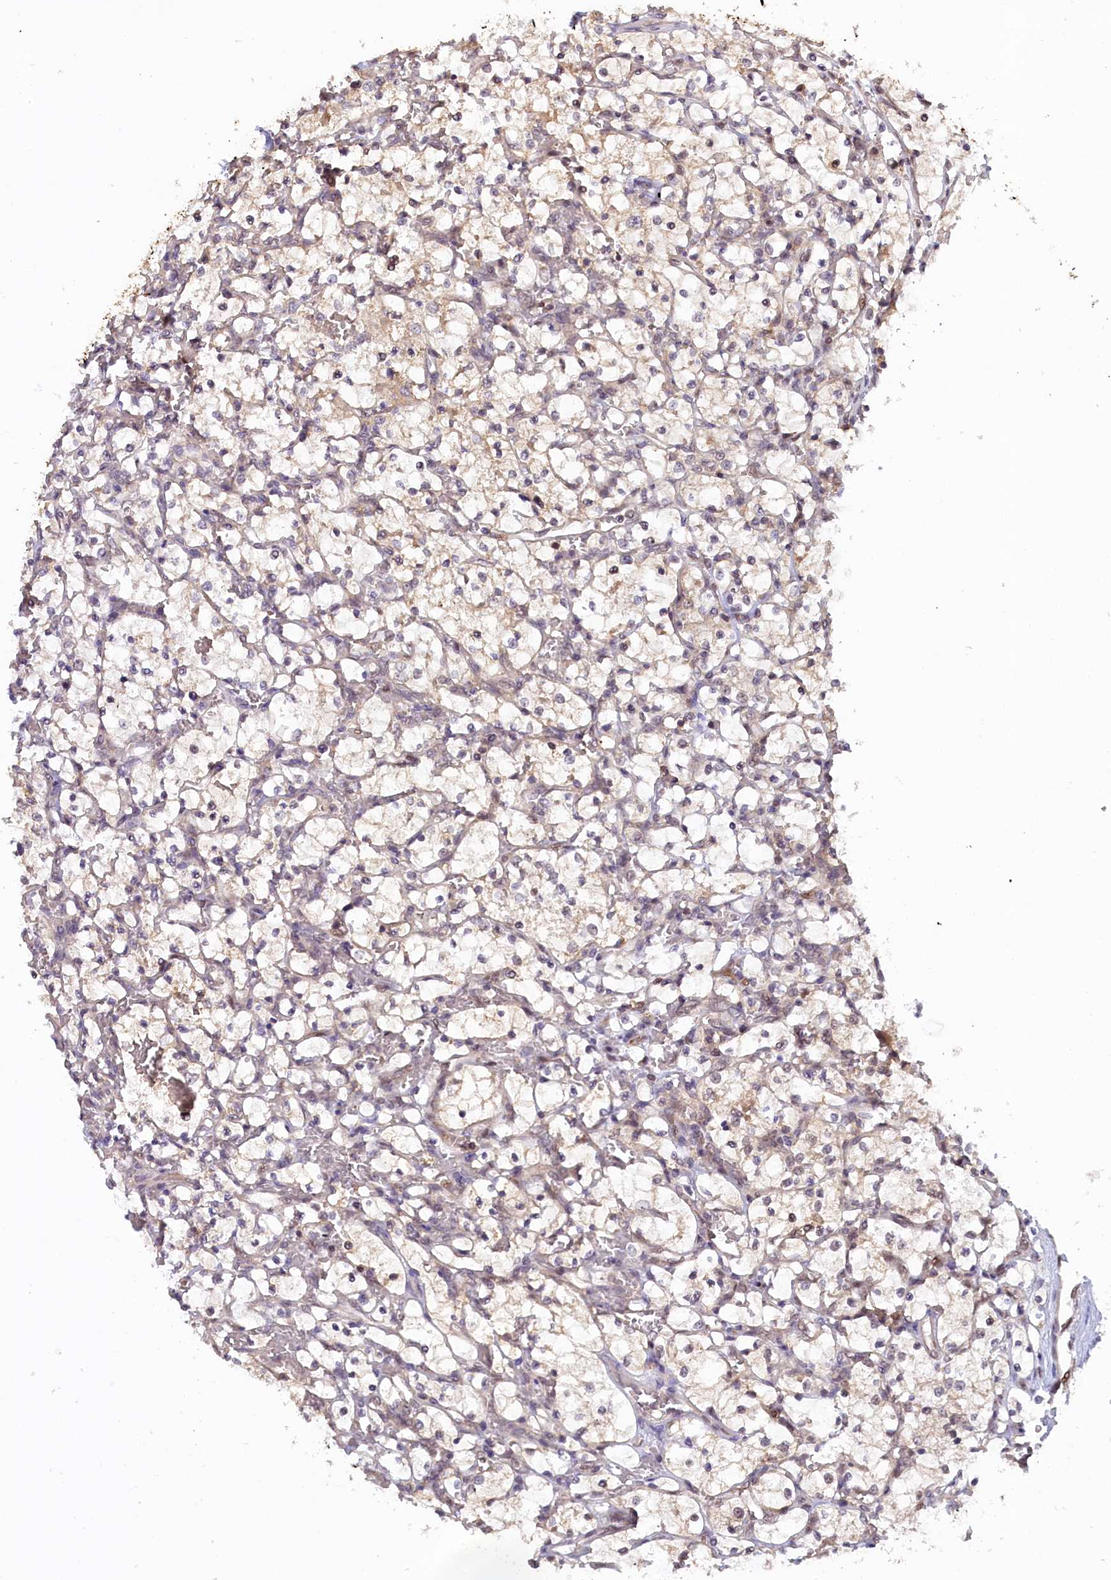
{"staining": {"intensity": "weak", "quantity": "<25%", "location": "cytoplasmic/membranous"}, "tissue": "renal cancer", "cell_type": "Tumor cells", "image_type": "cancer", "snomed": [{"axis": "morphology", "description": "Adenocarcinoma, NOS"}, {"axis": "topography", "description": "Kidney"}], "caption": "Immunohistochemistry image of adenocarcinoma (renal) stained for a protein (brown), which reveals no staining in tumor cells.", "gene": "CARD8", "patient": {"sex": "female", "age": 69}}